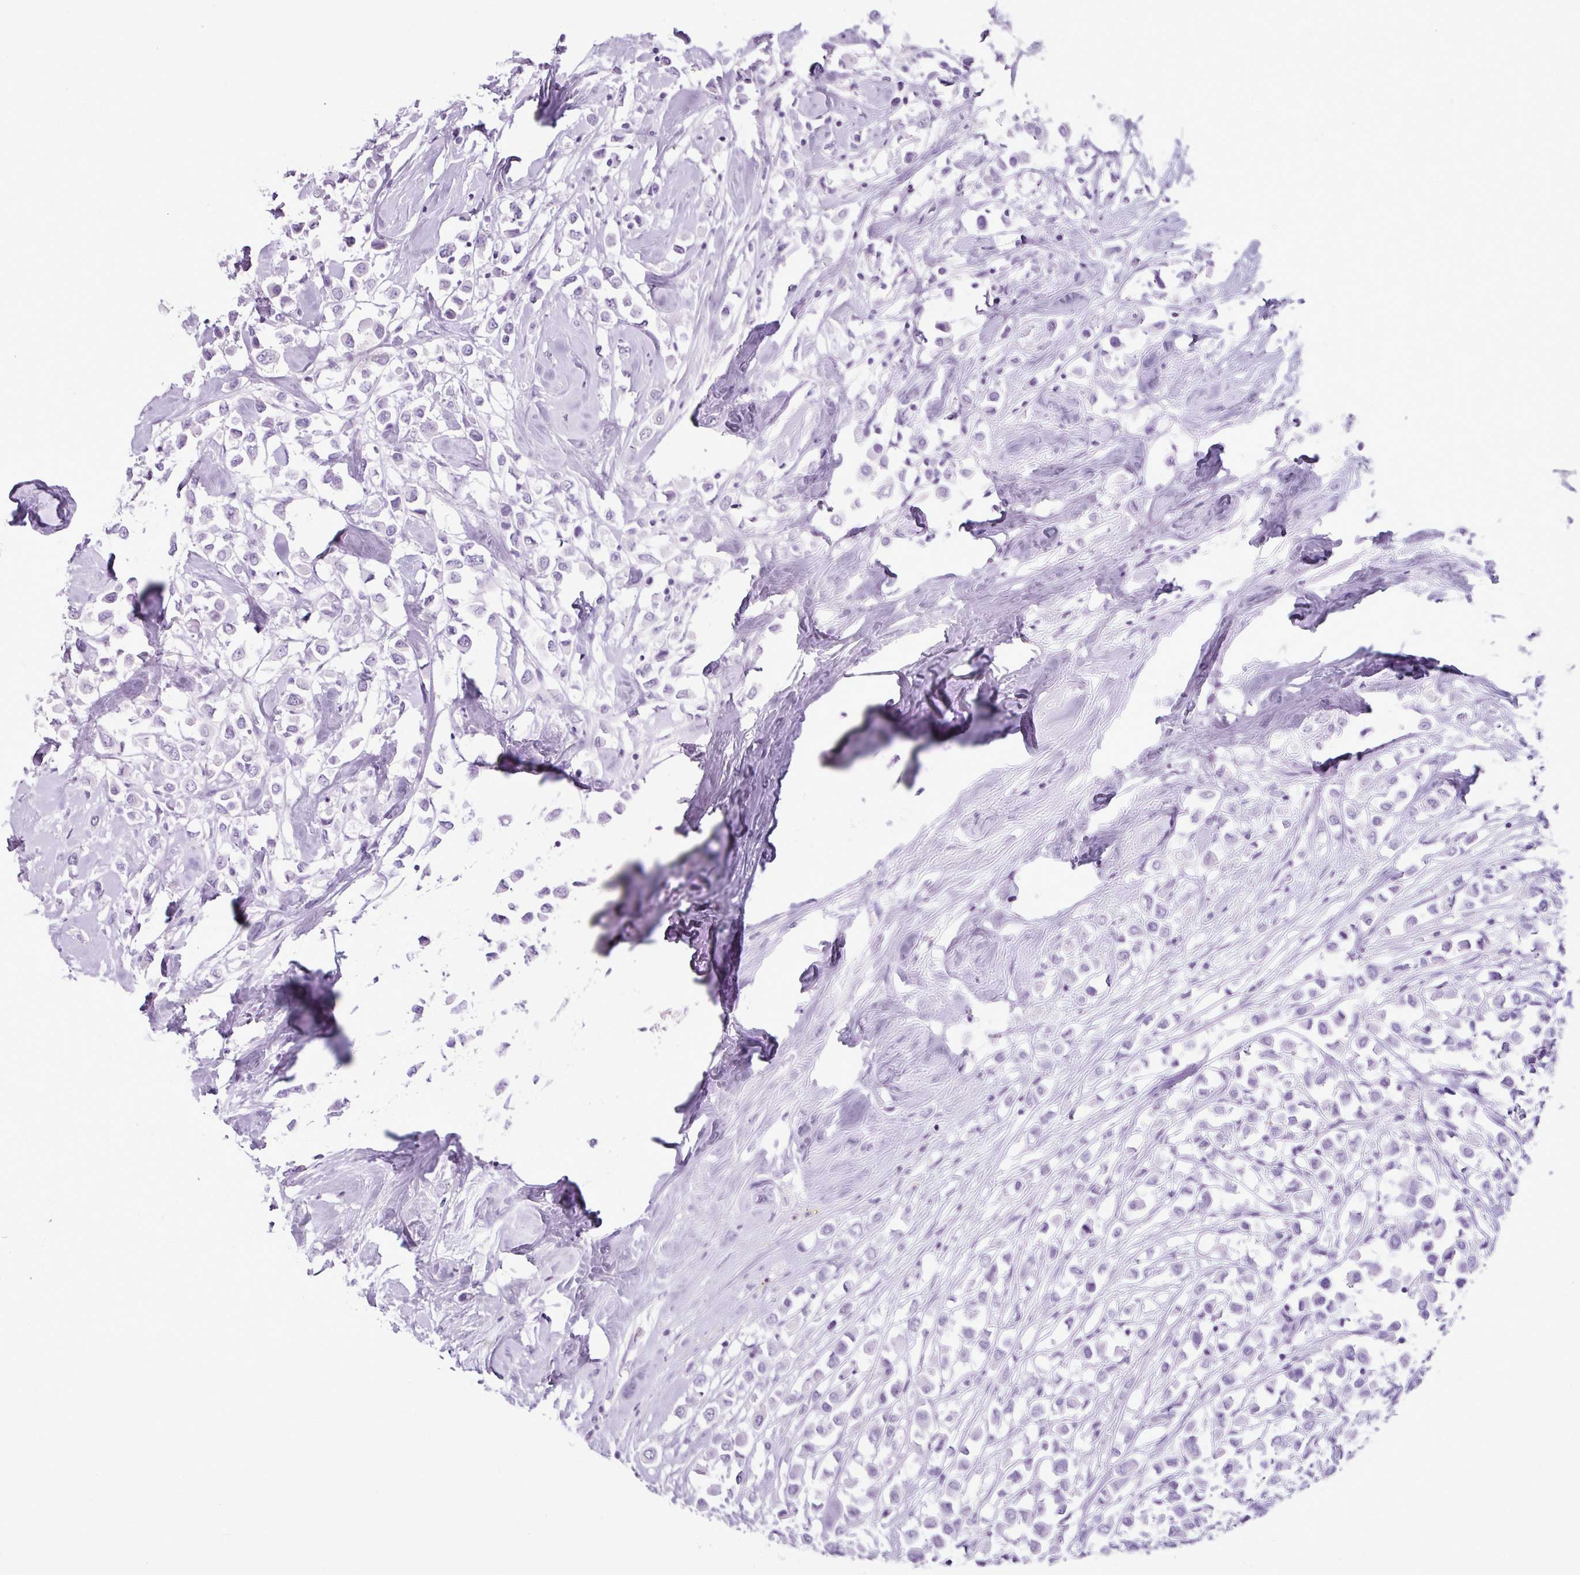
{"staining": {"intensity": "negative", "quantity": "none", "location": "none"}, "tissue": "breast cancer", "cell_type": "Tumor cells", "image_type": "cancer", "snomed": [{"axis": "morphology", "description": "Duct carcinoma"}, {"axis": "topography", "description": "Breast"}], "caption": "Tumor cells show no significant protein staining in breast cancer (invasive ductal carcinoma).", "gene": "SCT", "patient": {"sex": "female", "age": 61}}